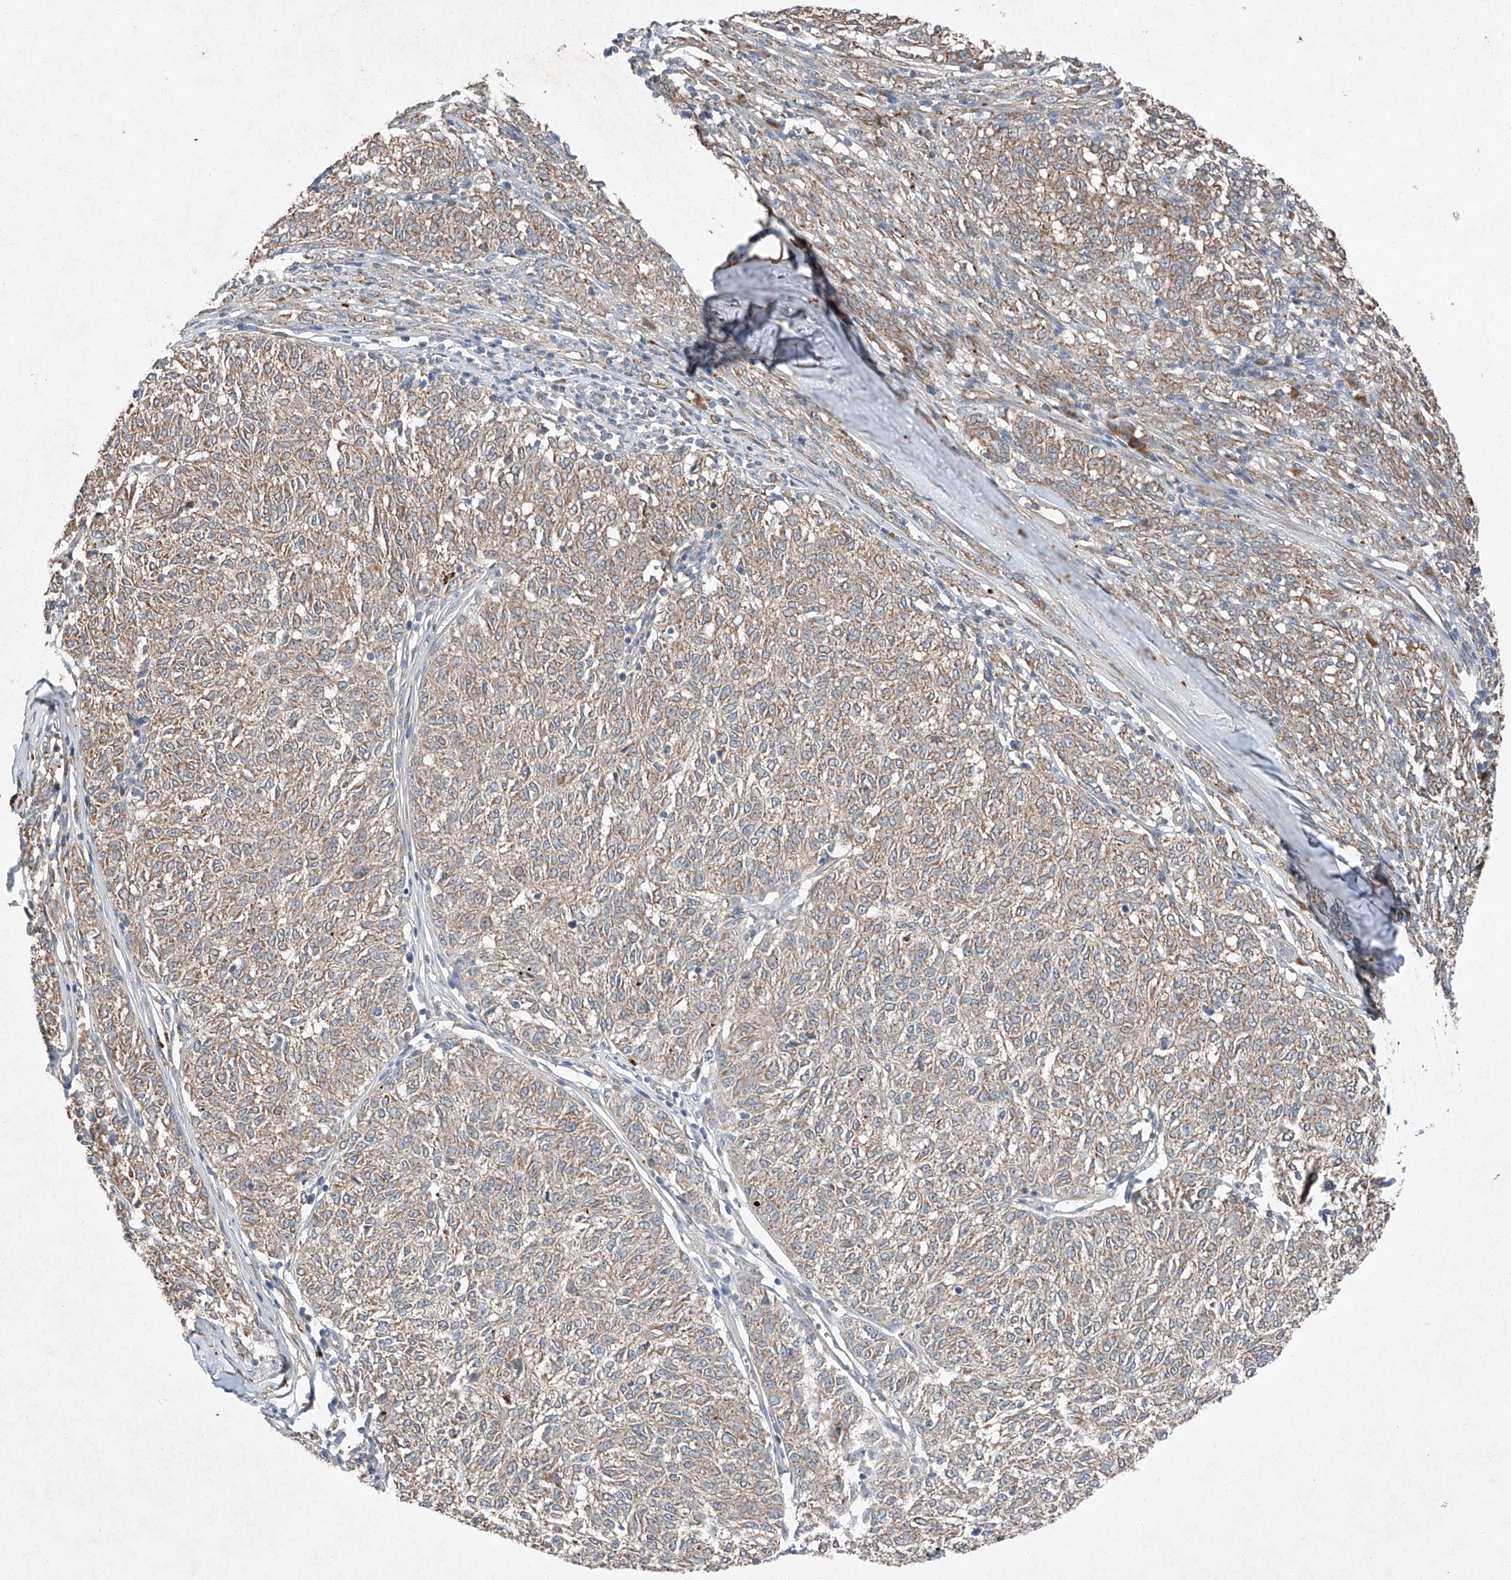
{"staining": {"intensity": "weak", "quantity": ">75%", "location": "cytoplasmic/membranous"}, "tissue": "melanoma", "cell_type": "Tumor cells", "image_type": "cancer", "snomed": [{"axis": "morphology", "description": "Malignant melanoma, NOS"}, {"axis": "topography", "description": "Skin"}], "caption": "Protein expression analysis of melanoma displays weak cytoplasmic/membranous positivity in about >75% of tumor cells.", "gene": "RUSC1", "patient": {"sex": "female", "age": 72}}